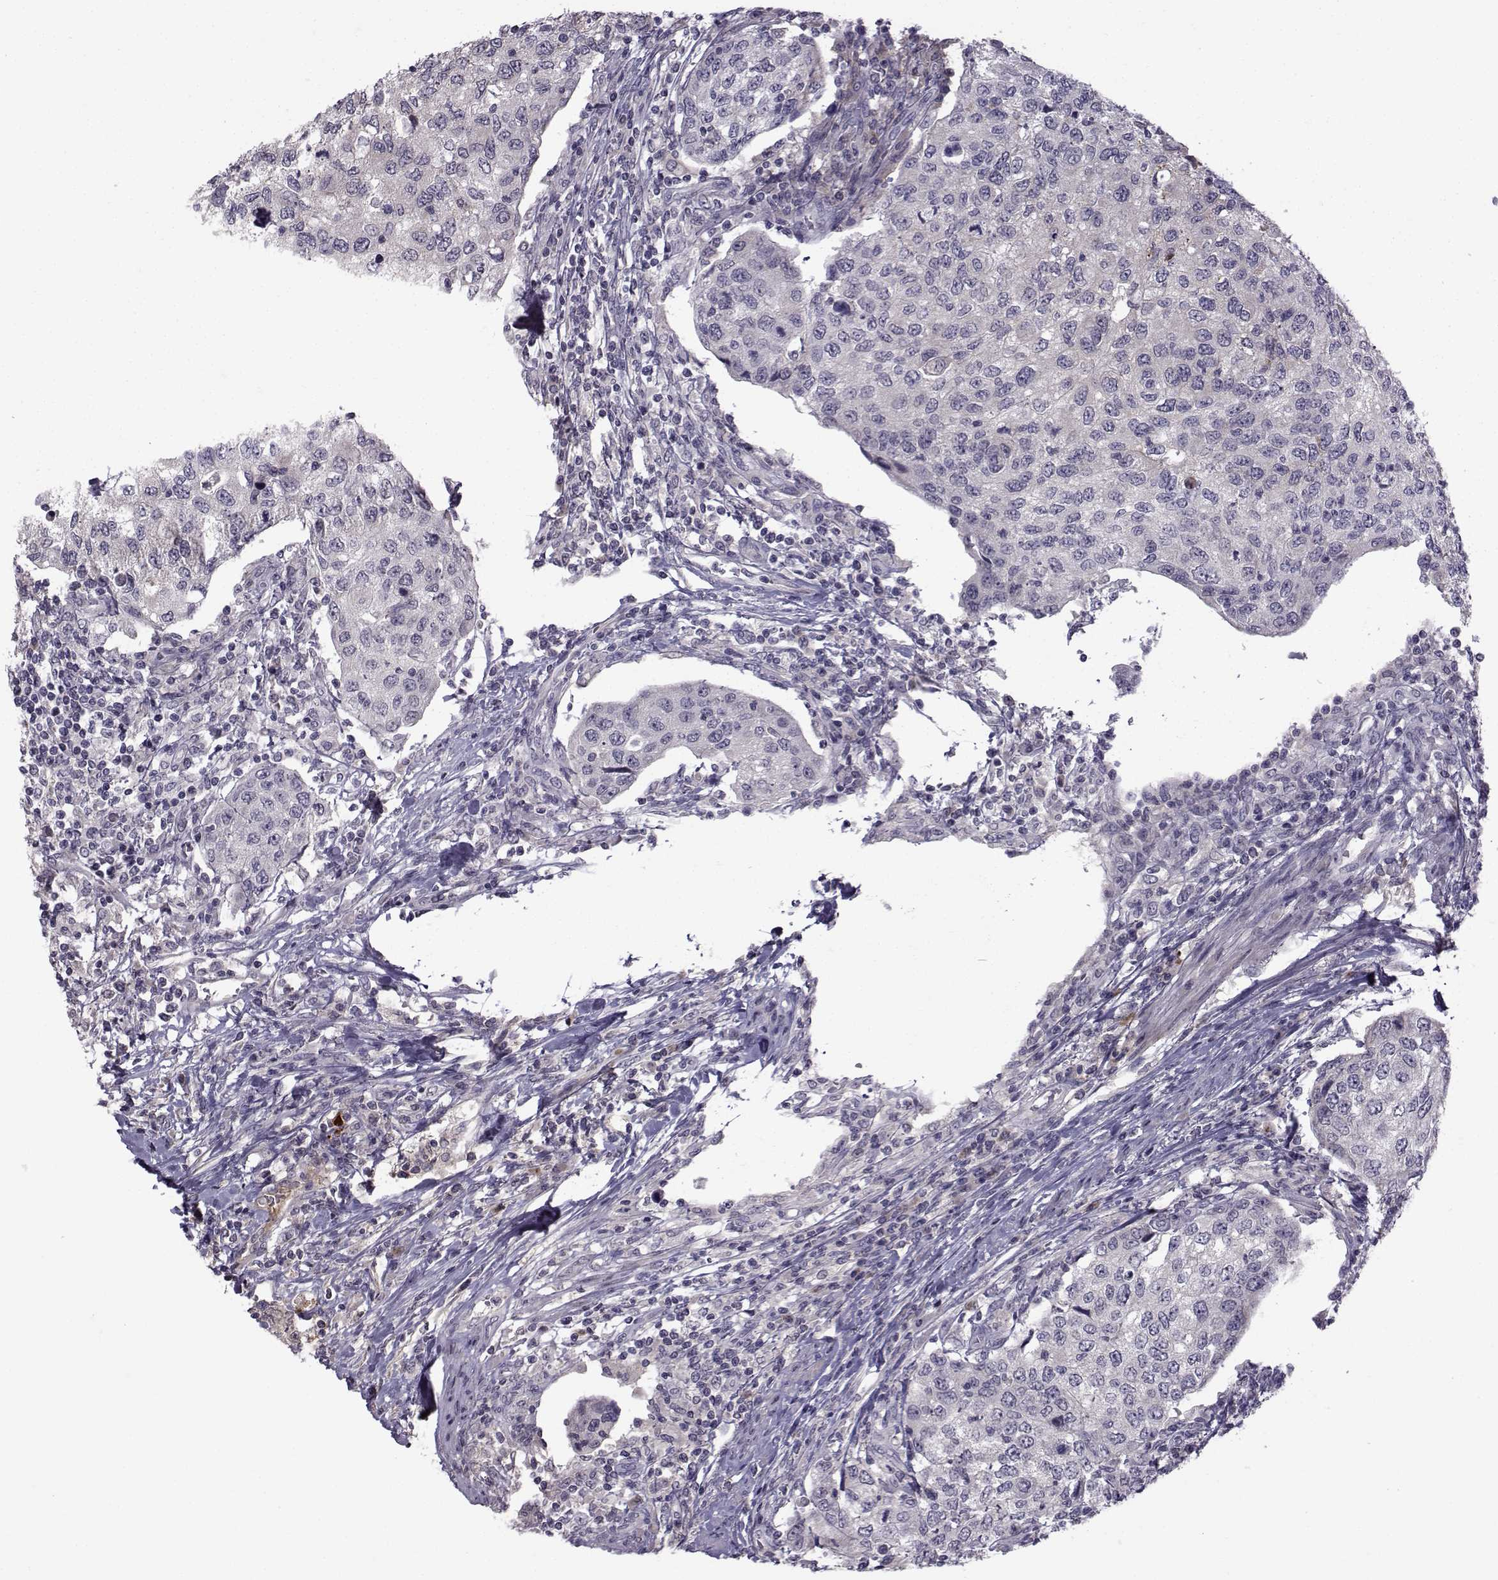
{"staining": {"intensity": "negative", "quantity": "none", "location": "none"}, "tissue": "urothelial cancer", "cell_type": "Tumor cells", "image_type": "cancer", "snomed": [{"axis": "morphology", "description": "Urothelial carcinoma, High grade"}, {"axis": "topography", "description": "Urinary bladder"}], "caption": "This is an immunohistochemistry histopathology image of urothelial cancer. There is no expression in tumor cells.", "gene": "TNFRSF11B", "patient": {"sex": "female", "age": 78}}